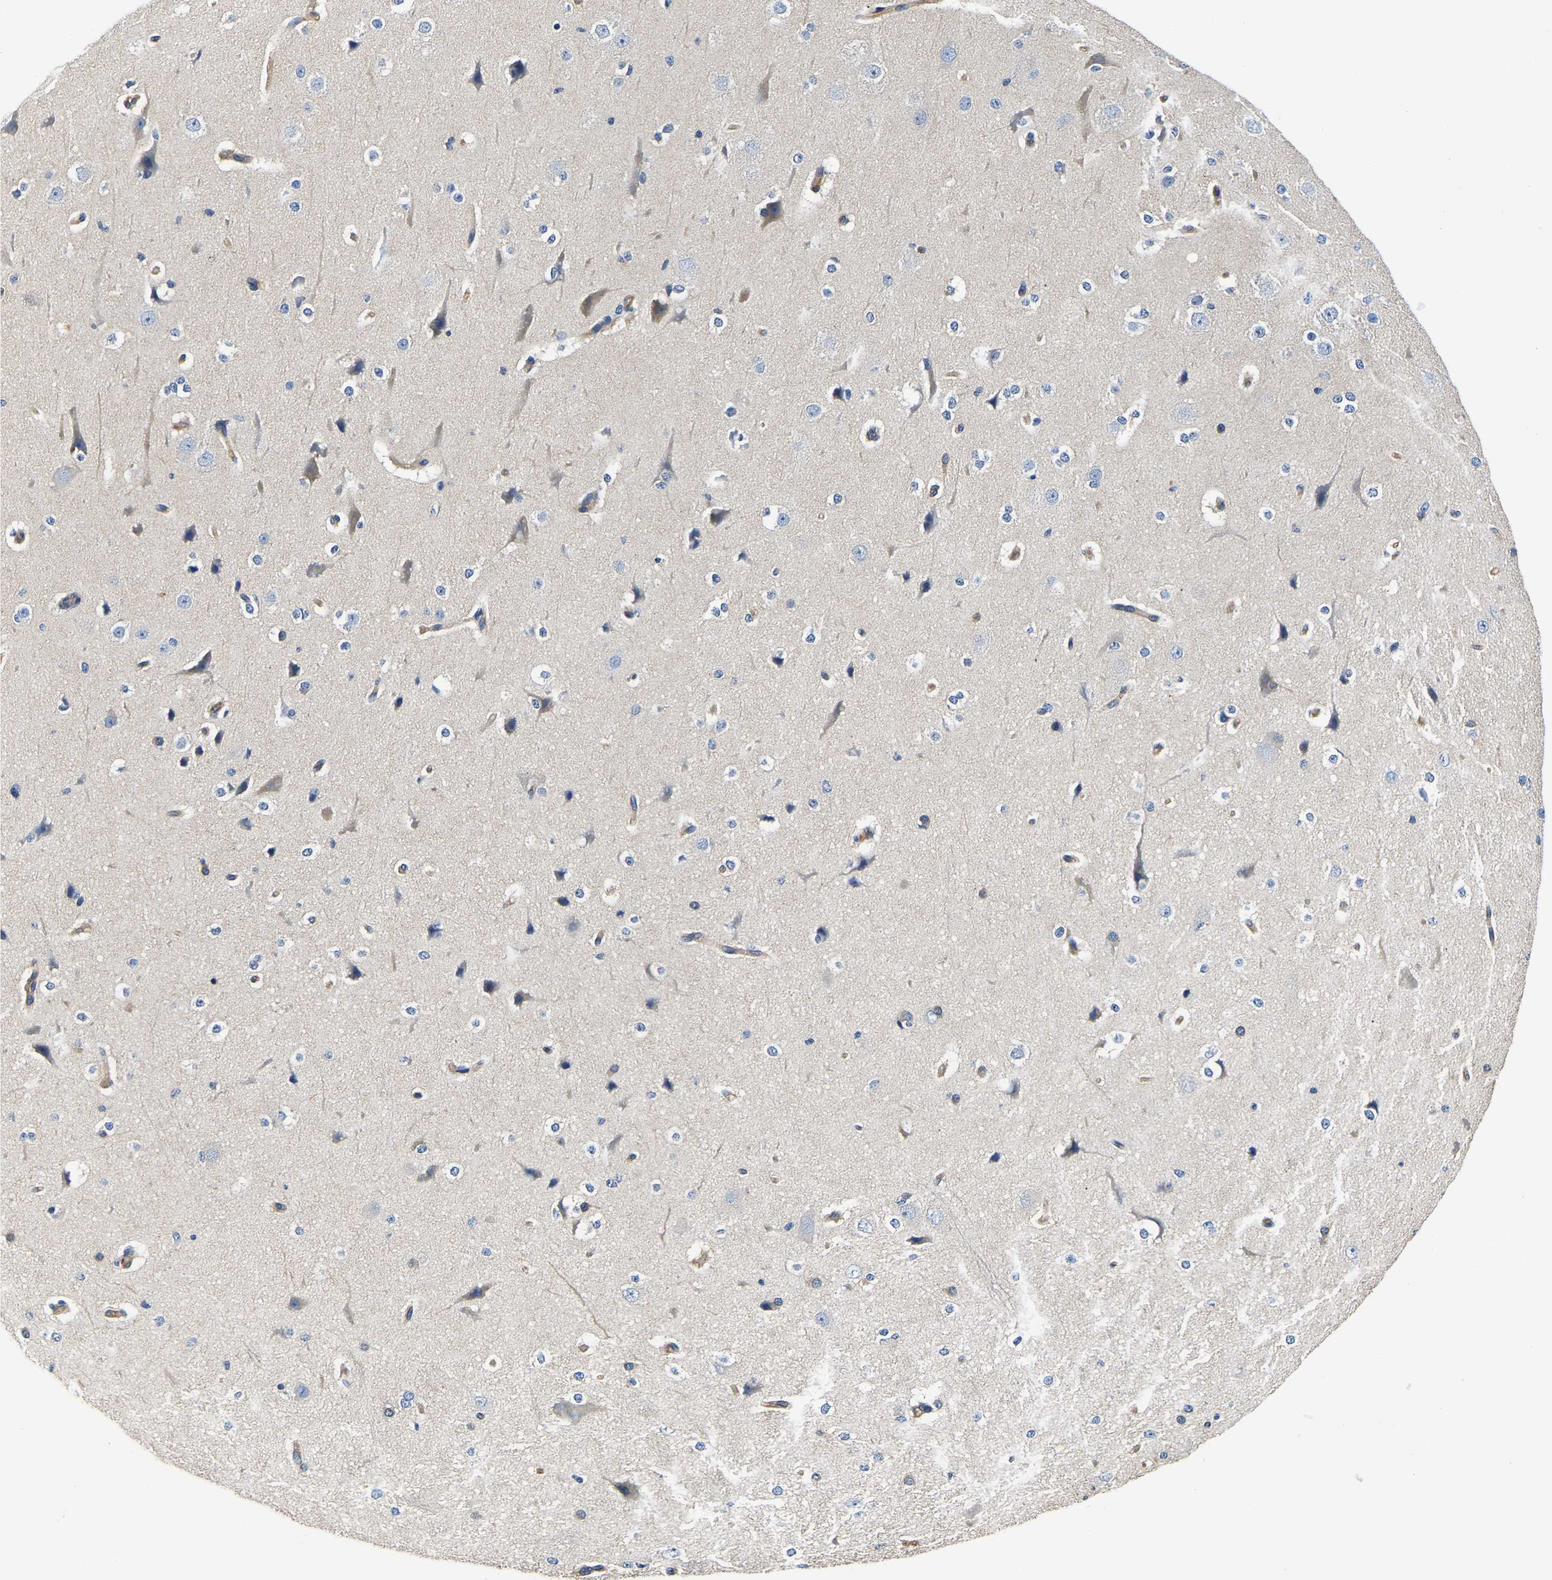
{"staining": {"intensity": "moderate", "quantity": ">75%", "location": "cytoplasmic/membranous"}, "tissue": "cerebral cortex", "cell_type": "Endothelial cells", "image_type": "normal", "snomed": [{"axis": "morphology", "description": "Normal tissue, NOS"}, {"axis": "morphology", "description": "Developmental malformation"}, {"axis": "topography", "description": "Cerebral cortex"}], "caption": "Immunohistochemical staining of normal human cerebral cortex shows medium levels of moderate cytoplasmic/membranous expression in approximately >75% of endothelial cells. (Brightfield microscopy of DAB IHC at high magnification).", "gene": "SH3GLB1", "patient": {"sex": "female", "age": 30}}